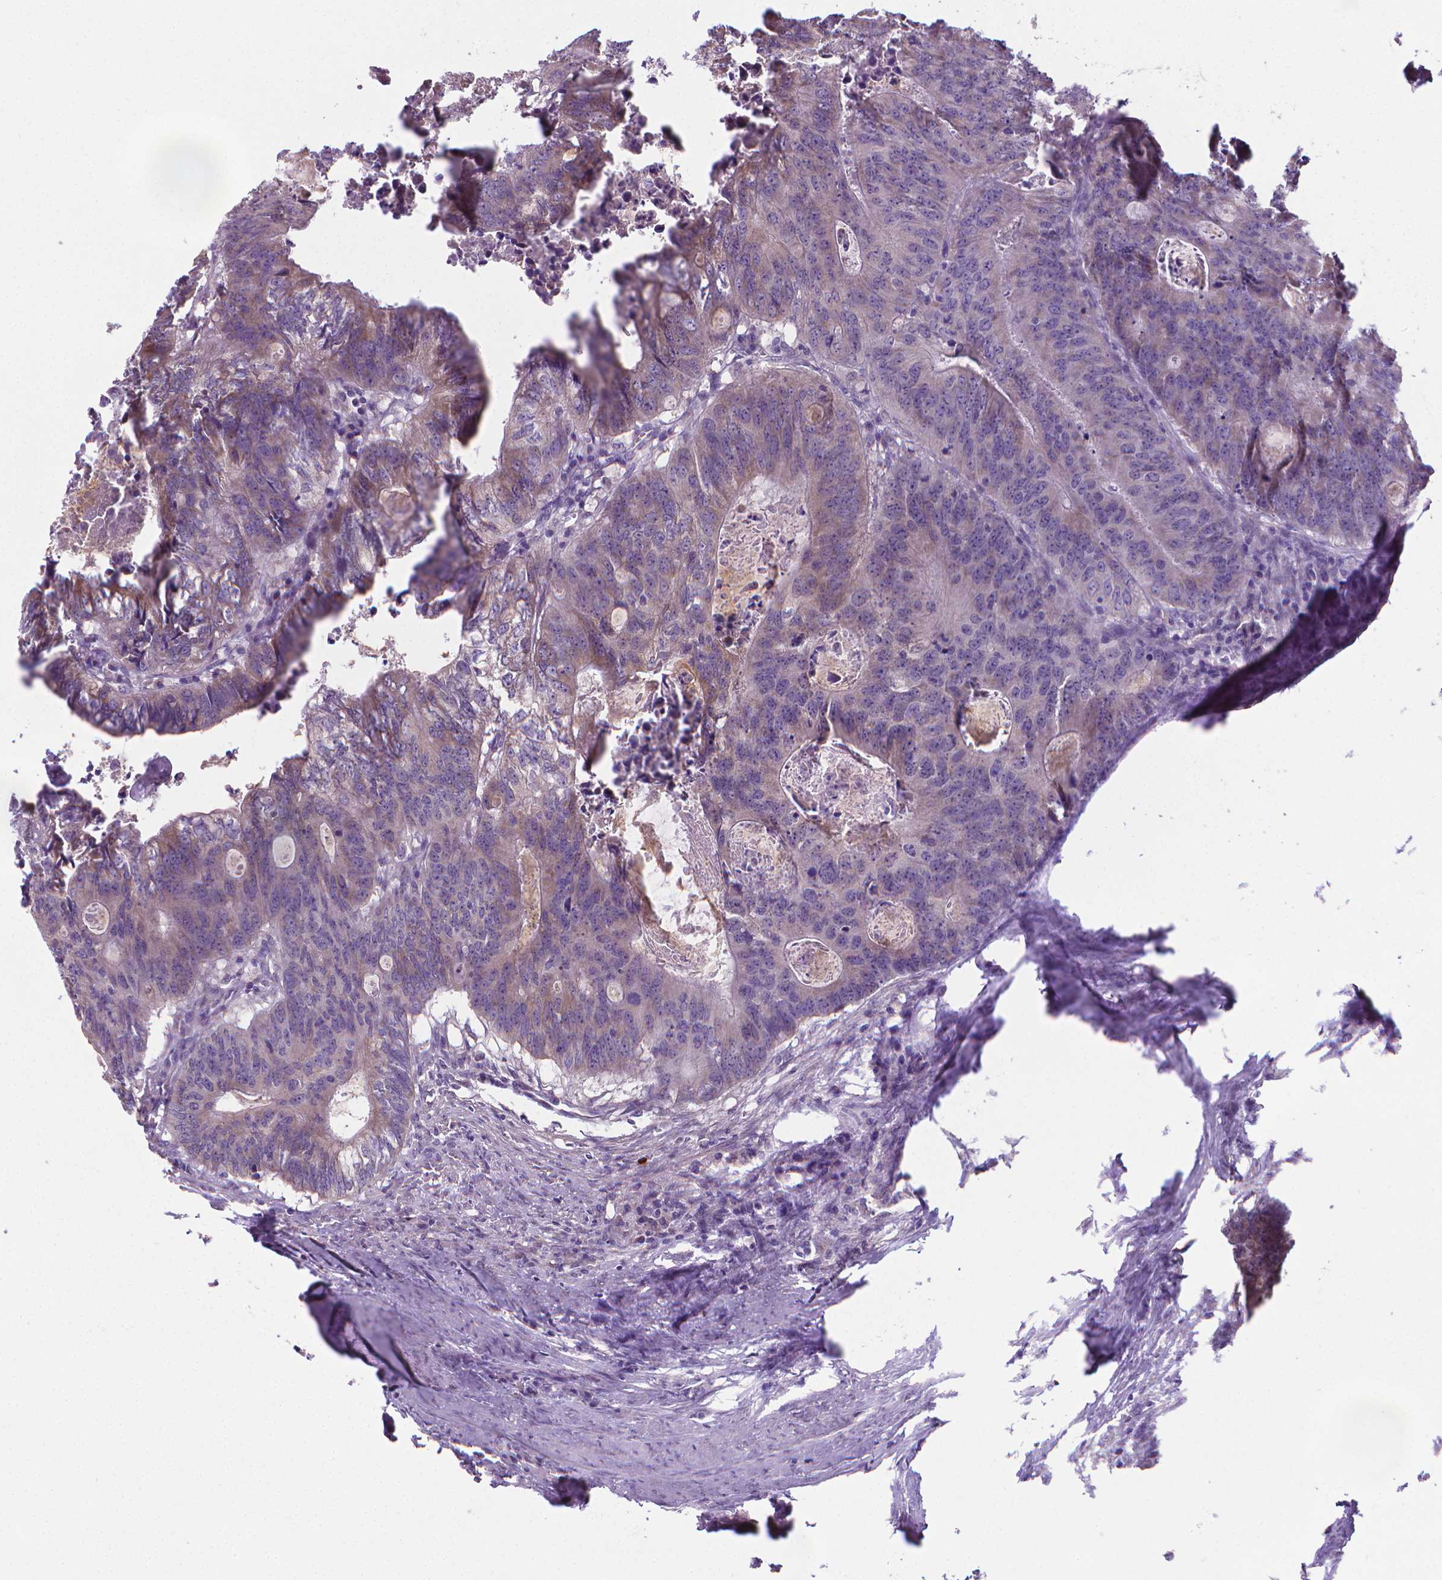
{"staining": {"intensity": "weak", "quantity": "<25%", "location": "cytoplasmic/membranous"}, "tissue": "colorectal cancer", "cell_type": "Tumor cells", "image_type": "cancer", "snomed": [{"axis": "morphology", "description": "Adenocarcinoma, NOS"}, {"axis": "topography", "description": "Colon"}], "caption": "Immunohistochemistry of colorectal cancer (adenocarcinoma) exhibits no positivity in tumor cells.", "gene": "GPR63", "patient": {"sex": "male", "age": 67}}